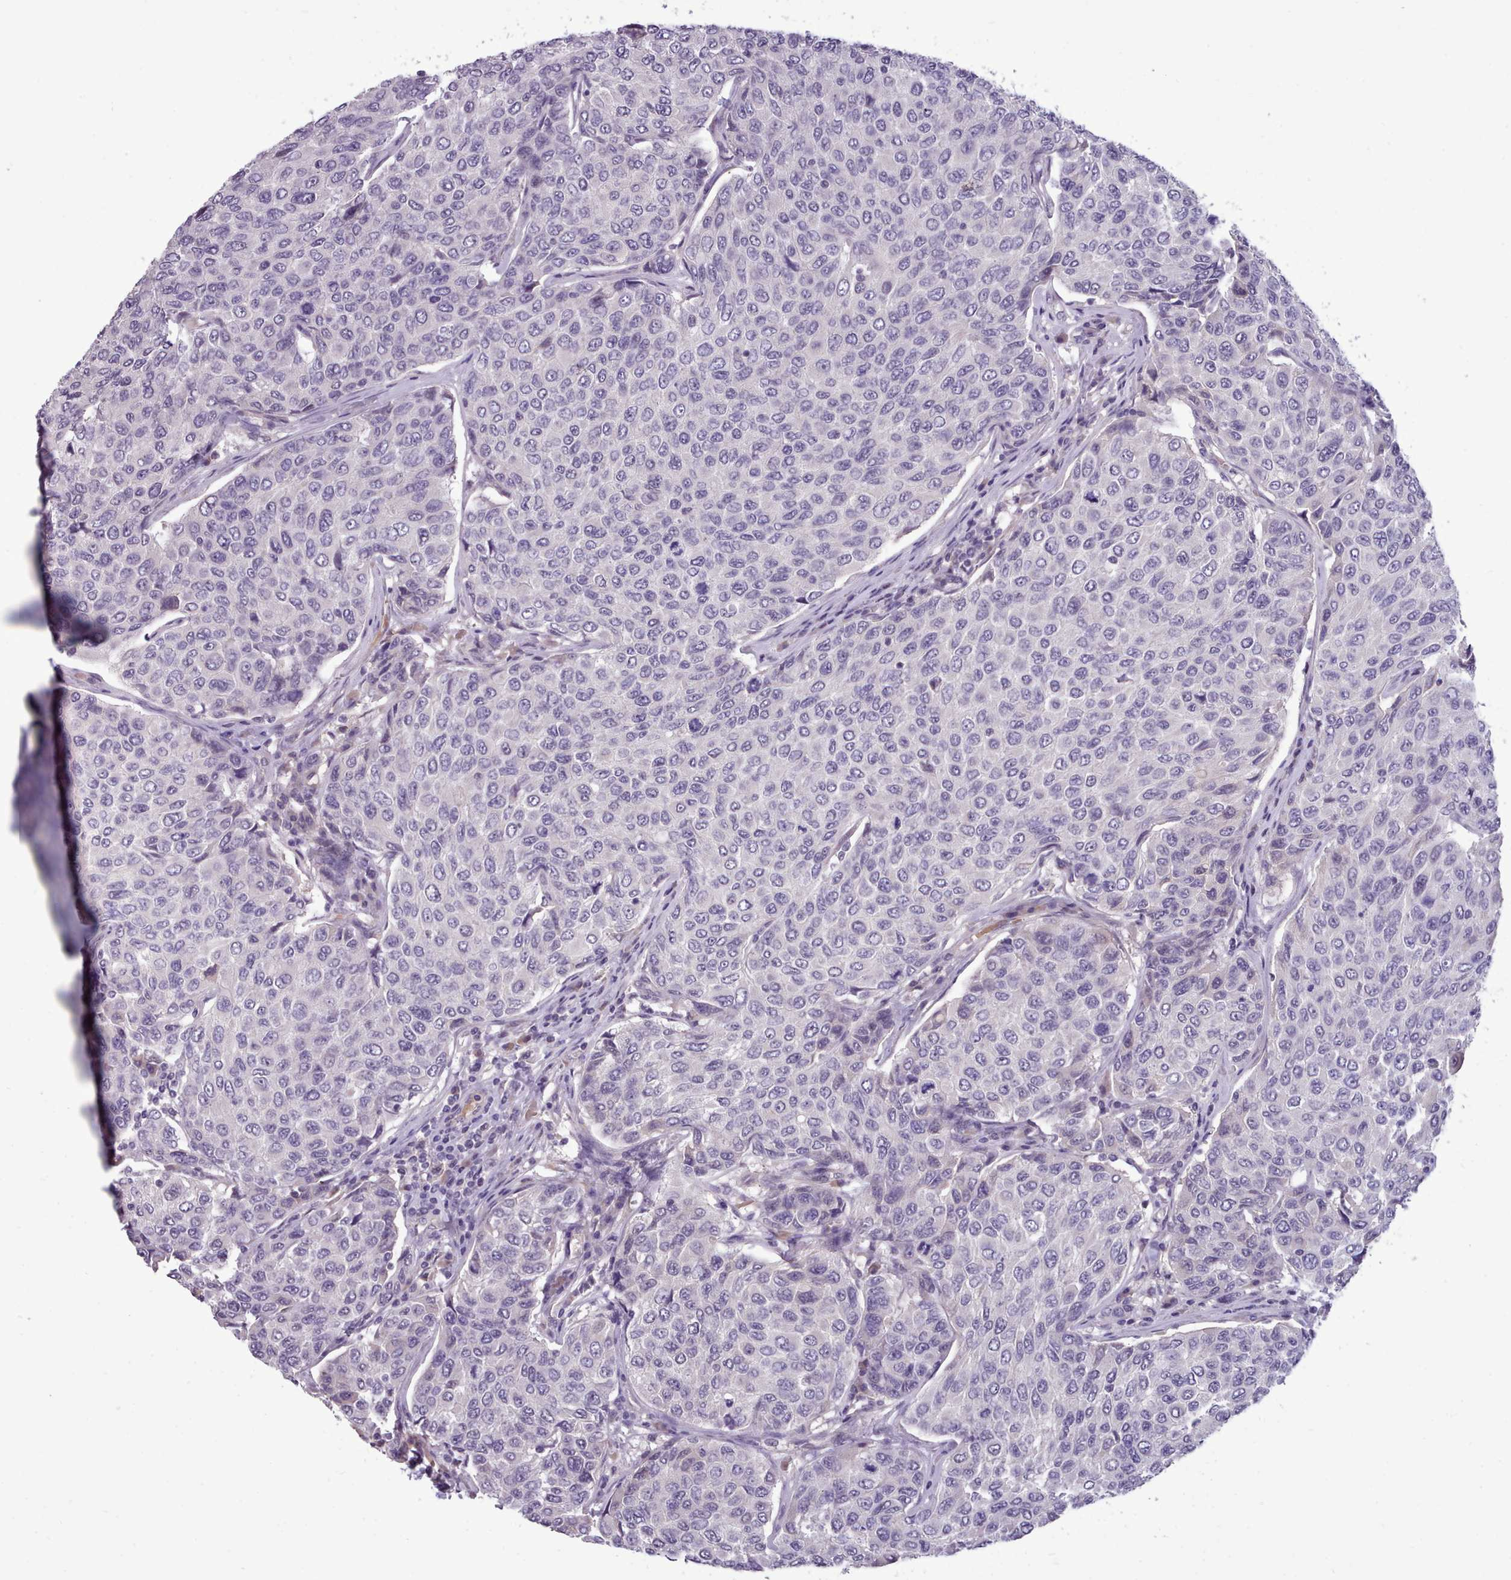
{"staining": {"intensity": "negative", "quantity": "none", "location": "none"}, "tissue": "breast cancer", "cell_type": "Tumor cells", "image_type": "cancer", "snomed": [{"axis": "morphology", "description": "Duct carcinoma"}, {"axis": "topography", "description": "Breast"}], "caption": "The photomicrograph displays no significant expression in tumor cells of breast cancer (infiltrating ductal carcinoma).", "gene": "KCTD16", "patient": {"sex": "female", "age": 55}}